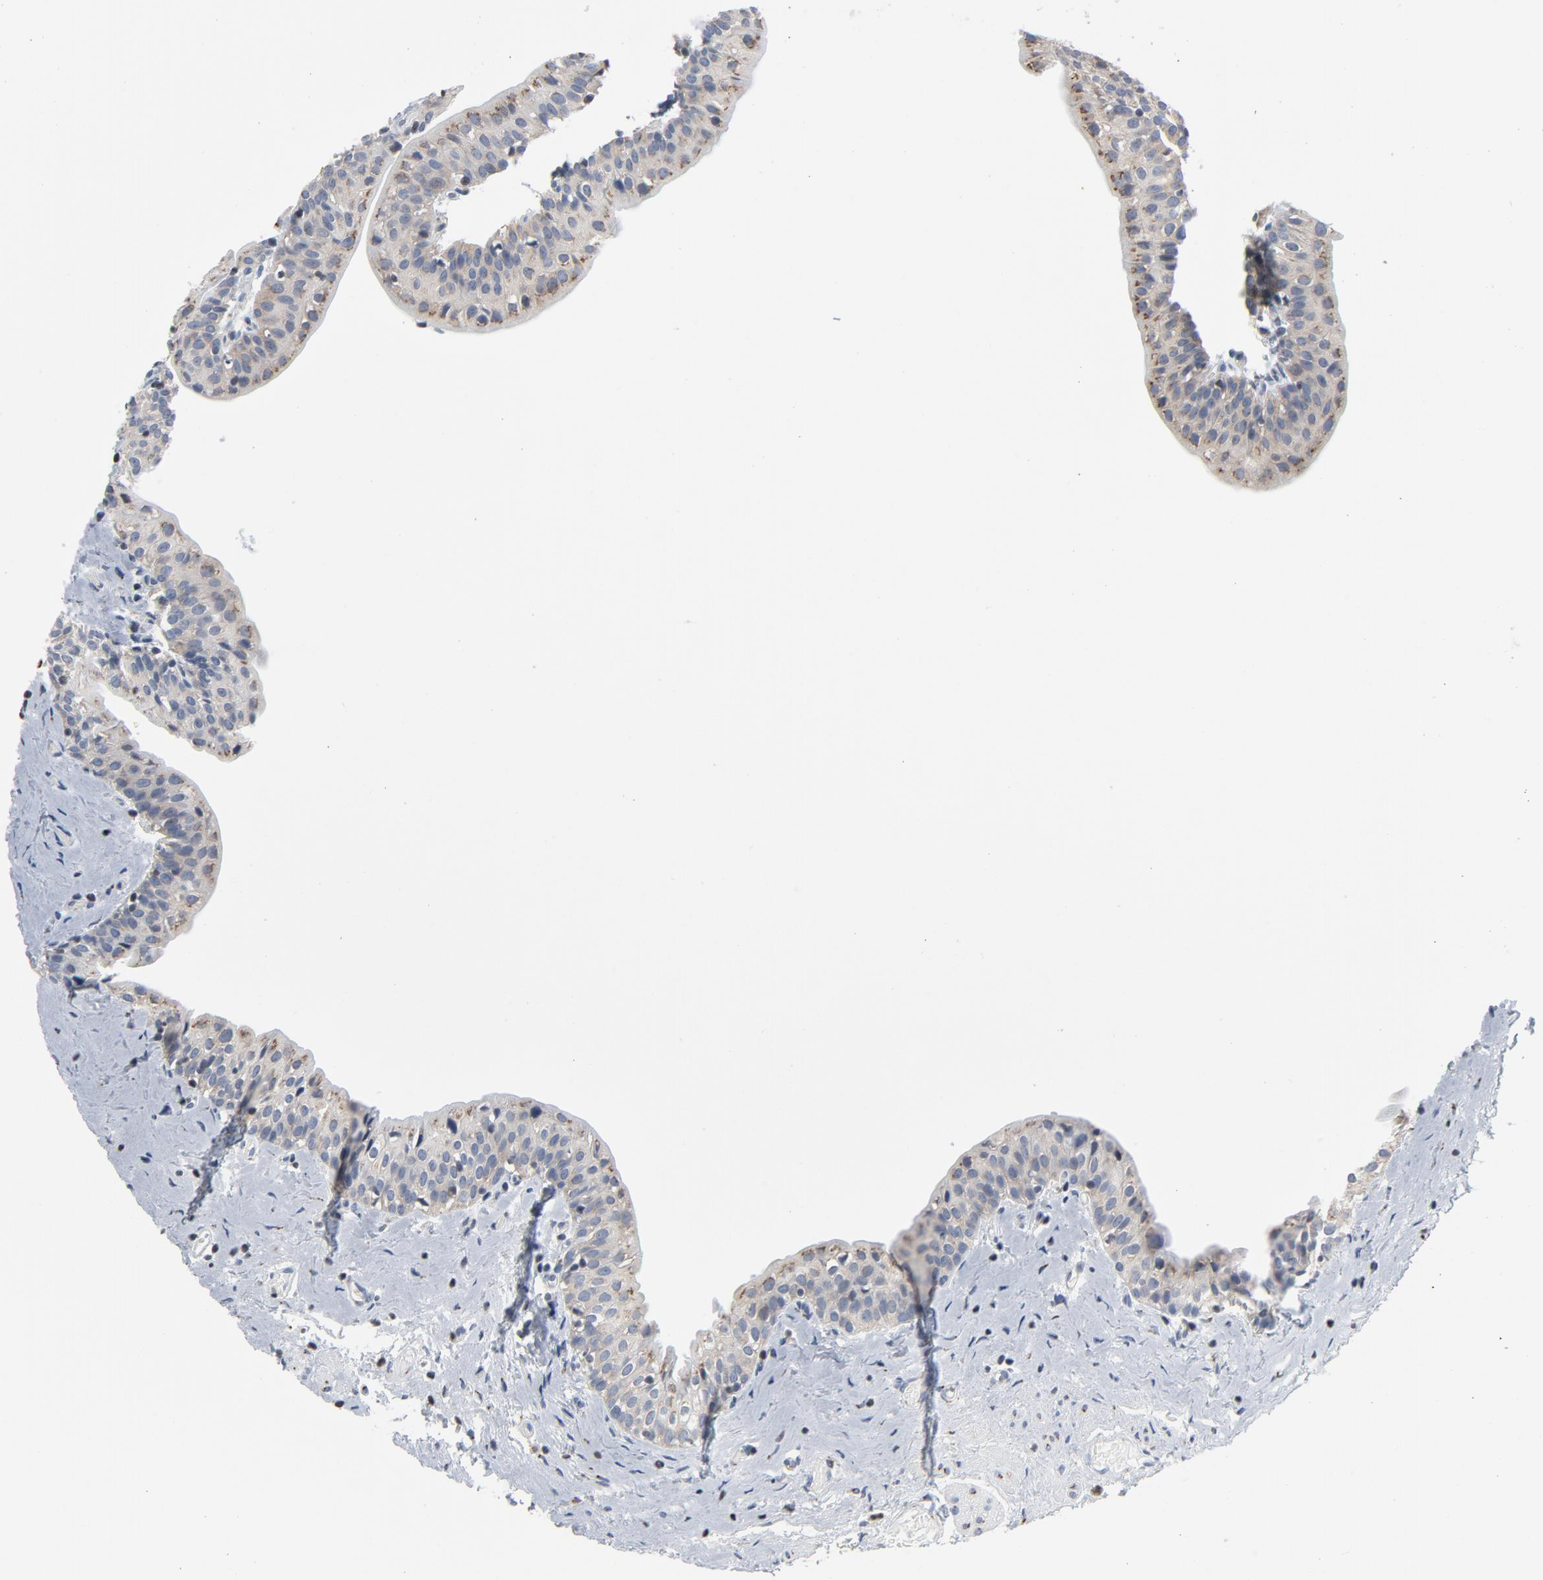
{"staining": {"intensity": "moderate", "quantity": ">75%", "location": "cytoplasmic/membranous"}, "tissue": "urinary bladder", "cell_type": "Urothelial cells", "image_type": "normal", "snomed": [{"axis": "morphology", "description": "Normal tissue, NOS"}, {"axis": "topography", "description": "Urinary bladder"}], "caption": "Urinary bladder stained with DAB (3,3'-diaminobenzidine) immunohistochemistry exhibits medium levels of moderate cytoplasmic/membranous positivity in about >75% of urothelial cells.", "gene": "YIPF6", "patient": {"sex": "male", "age": 59}}